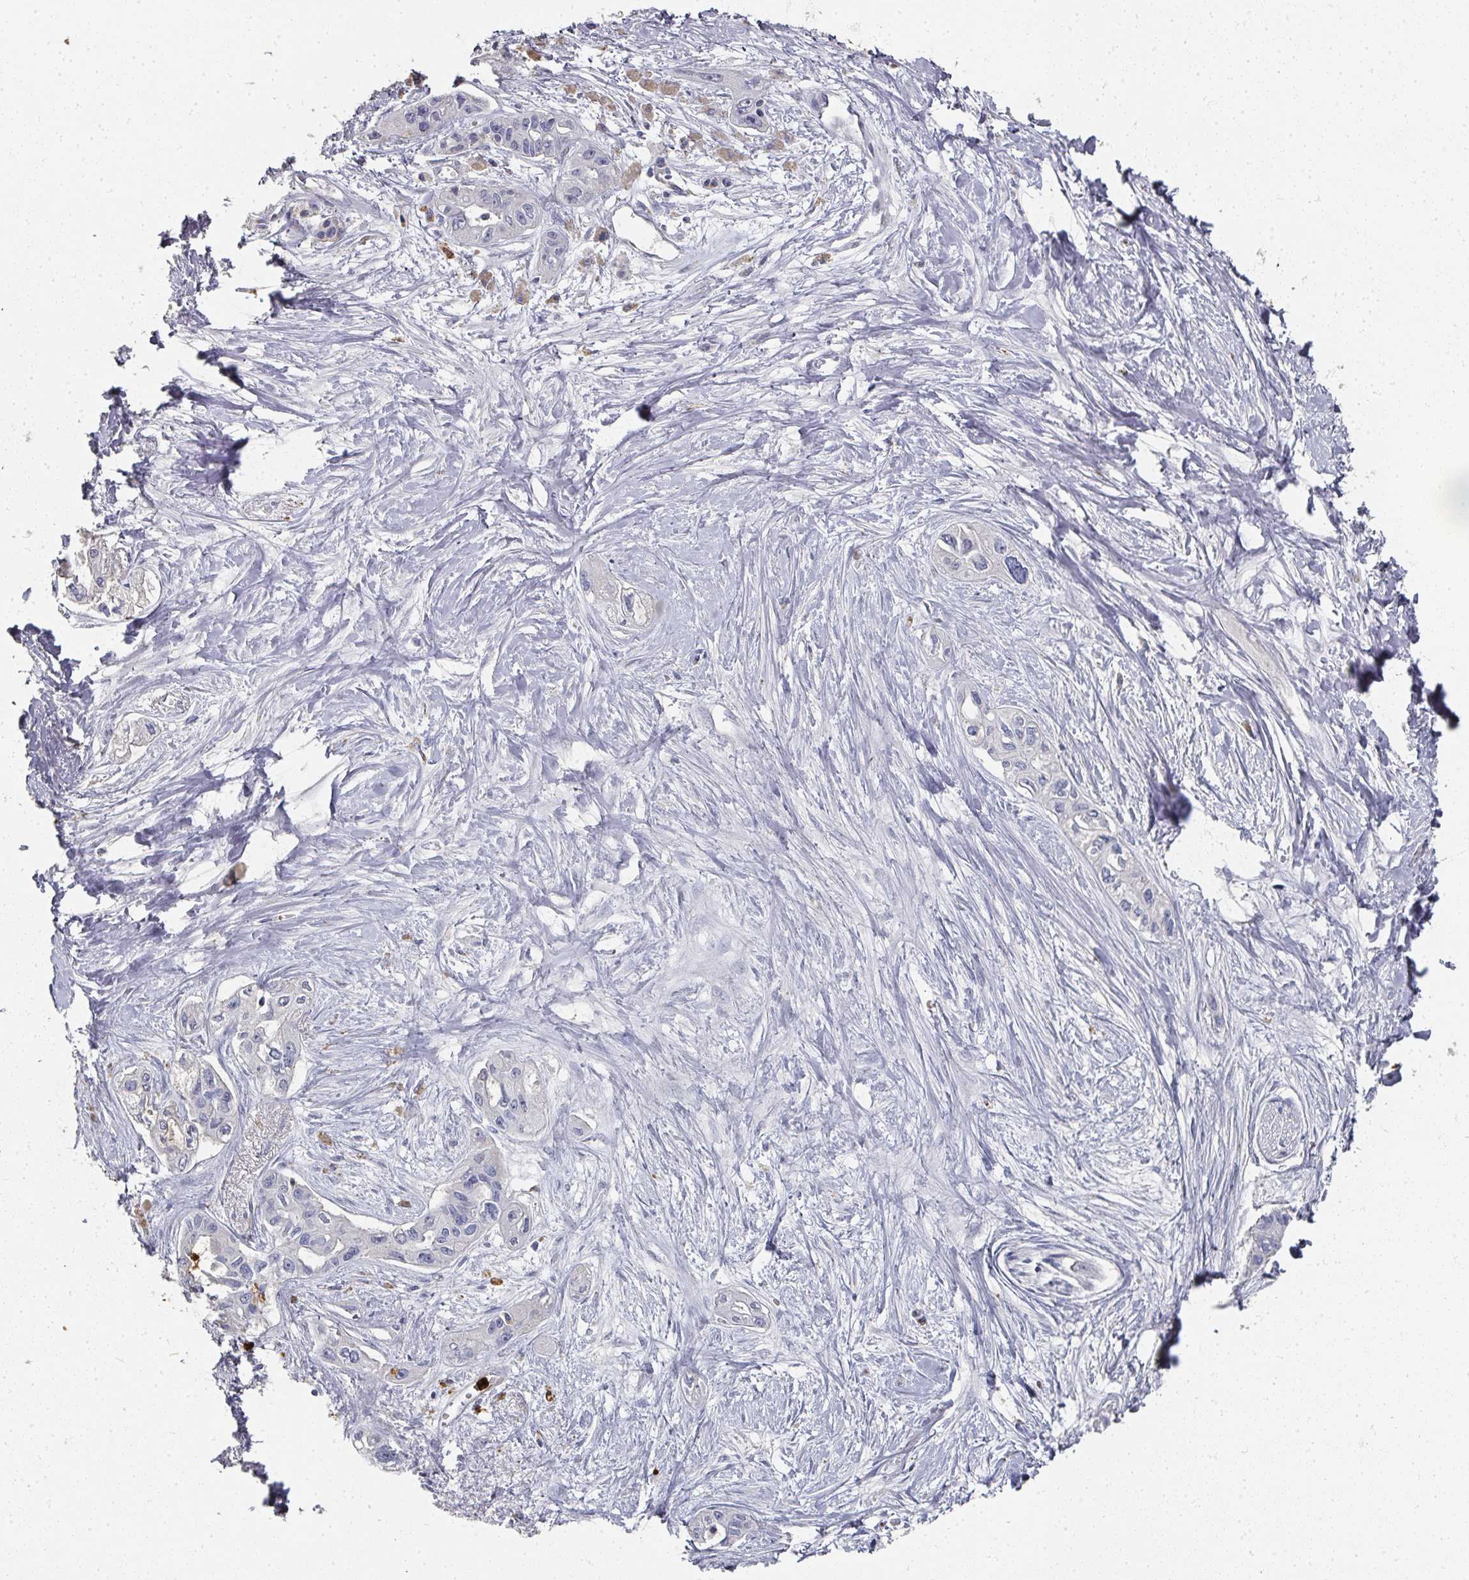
{"staining": {"intensity": "negative", "quantity": "none", "location": "none"}, "tissue": "pancreatic cancer", "cell_type": "Tumor cells", "image_type": "cancer", "snomed": [{"axis": "morphology", "description": "Adenocarcinoma, NOS"}, {"axis": "topography", "description": "Pancreas"}], "caption": "Immunohistochemistry (IHC) of pancreatic cancer (adenocarcinoma) reveals no expression in tumor cells.", "gene": "CAMP", "patient": {"sex": "female", "age": 50}}